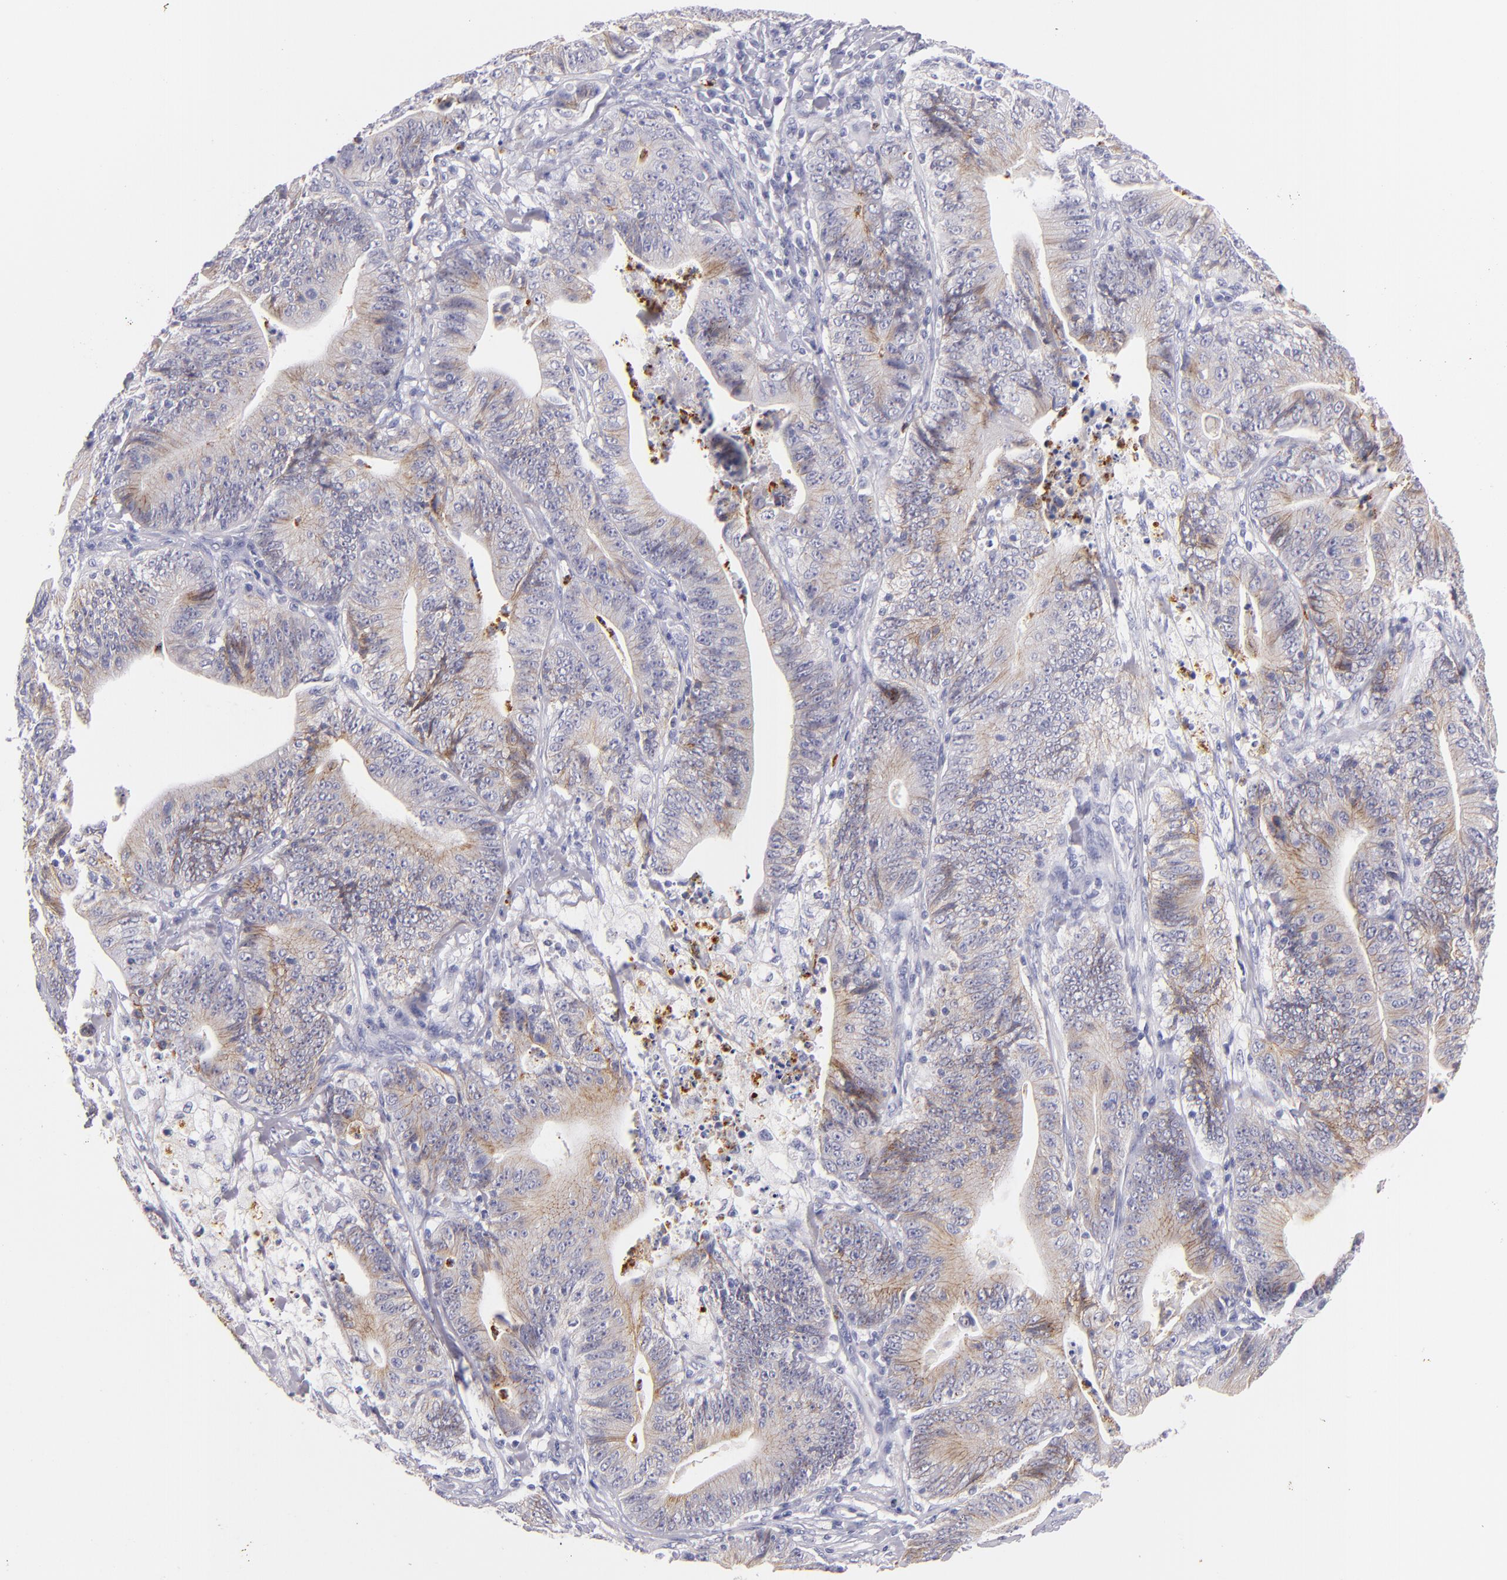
{"staining": {"intensity": "weak", "quantity": "25%-75%", "location": "cytoplasmic/membranous"}, "tissue": "stomach cancer", "cell_type": "Tumor cells", "image_type": "cancer", "snomed": [{"axis": "morphology", "description": "Adenocarcinoma, NOS"}, {"axis": "topography", "description": "Stomach, lower"}], "caption": "Stomach adenocarcinoma stained with a protein marker displays weak staining in tumor cells.", "gene": "CDH3", "patient": {"sex": "female", "age": 86}}